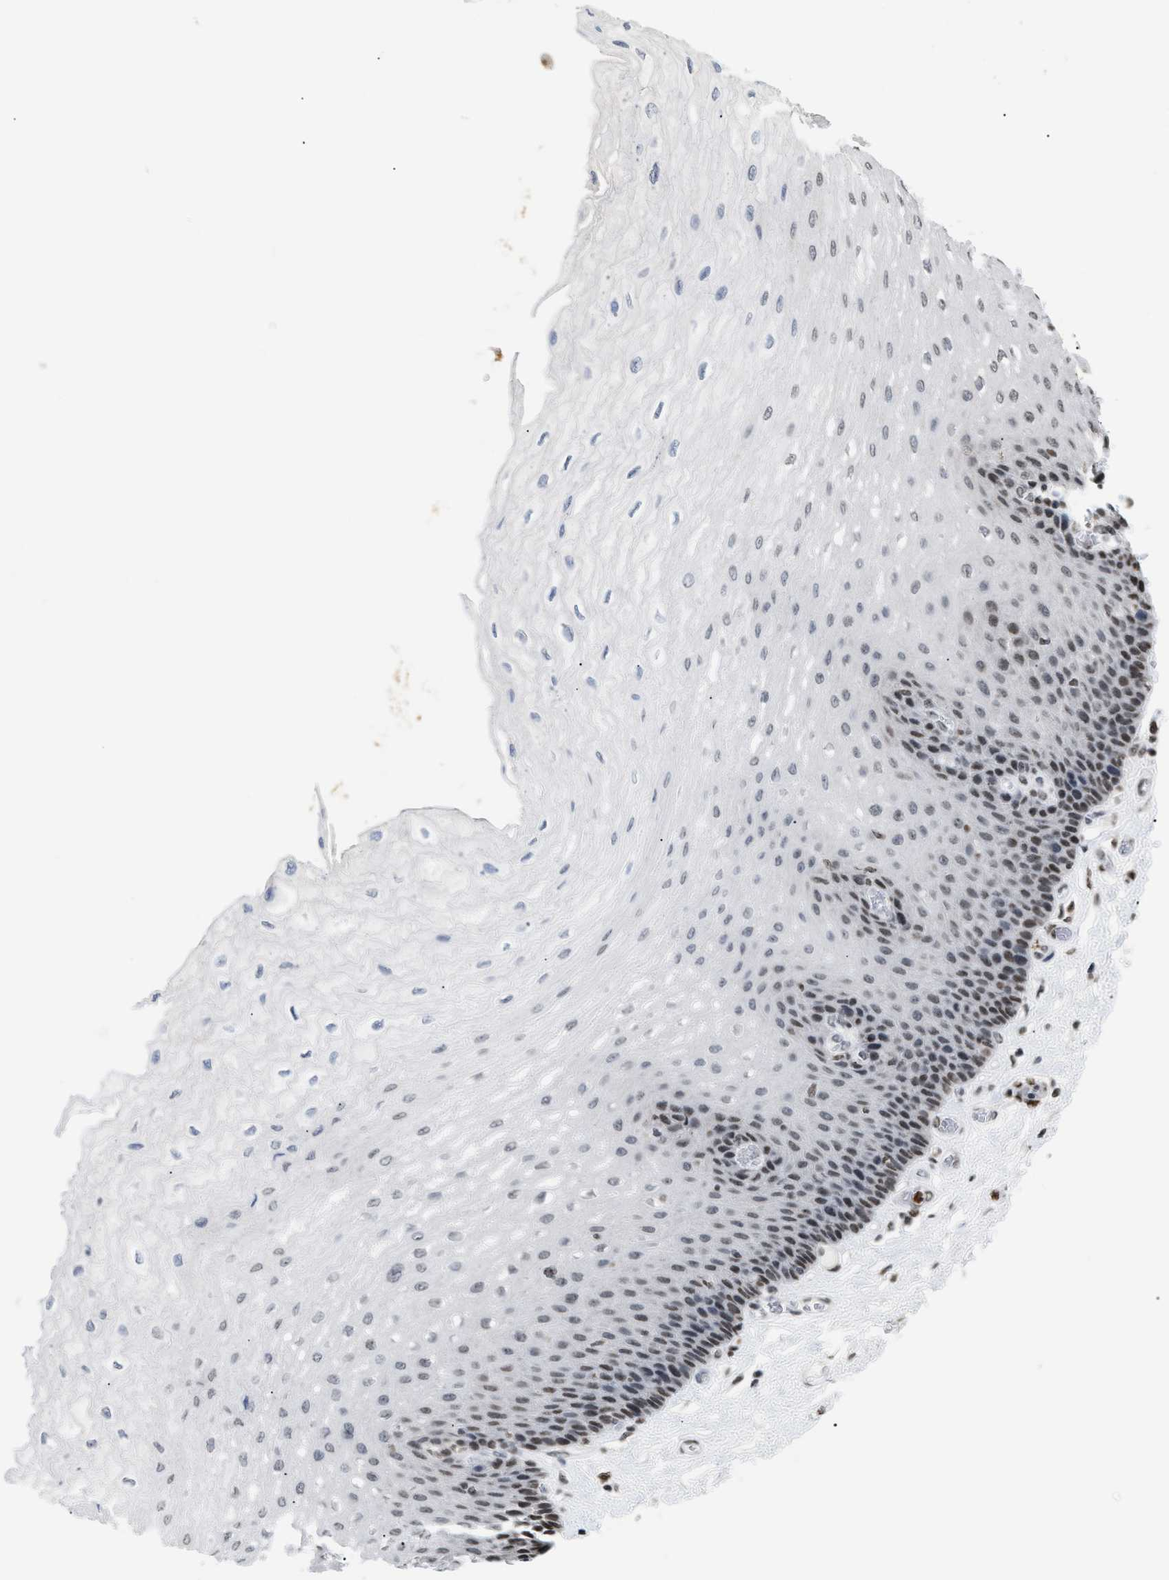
{"staining": {"intensity": "weak", "quantity": ">75%", "location": "nuclear"}, "tissue": "esophagus", "cell_type": "Squamous epithelial cells", "image_type": "normal", "snomed": [{"axis": "morphology", "description": "Normal tissue, NOS"}, {"axis": "topography", "description": "Esophagus"}], "caption": "A micrograph of esophagus stained for a protein demonstrates weak nuclear brown staining in squamous epithelial cells.", "gene": "HMGN2", "patient": {"sex": "female", "age": 72}}